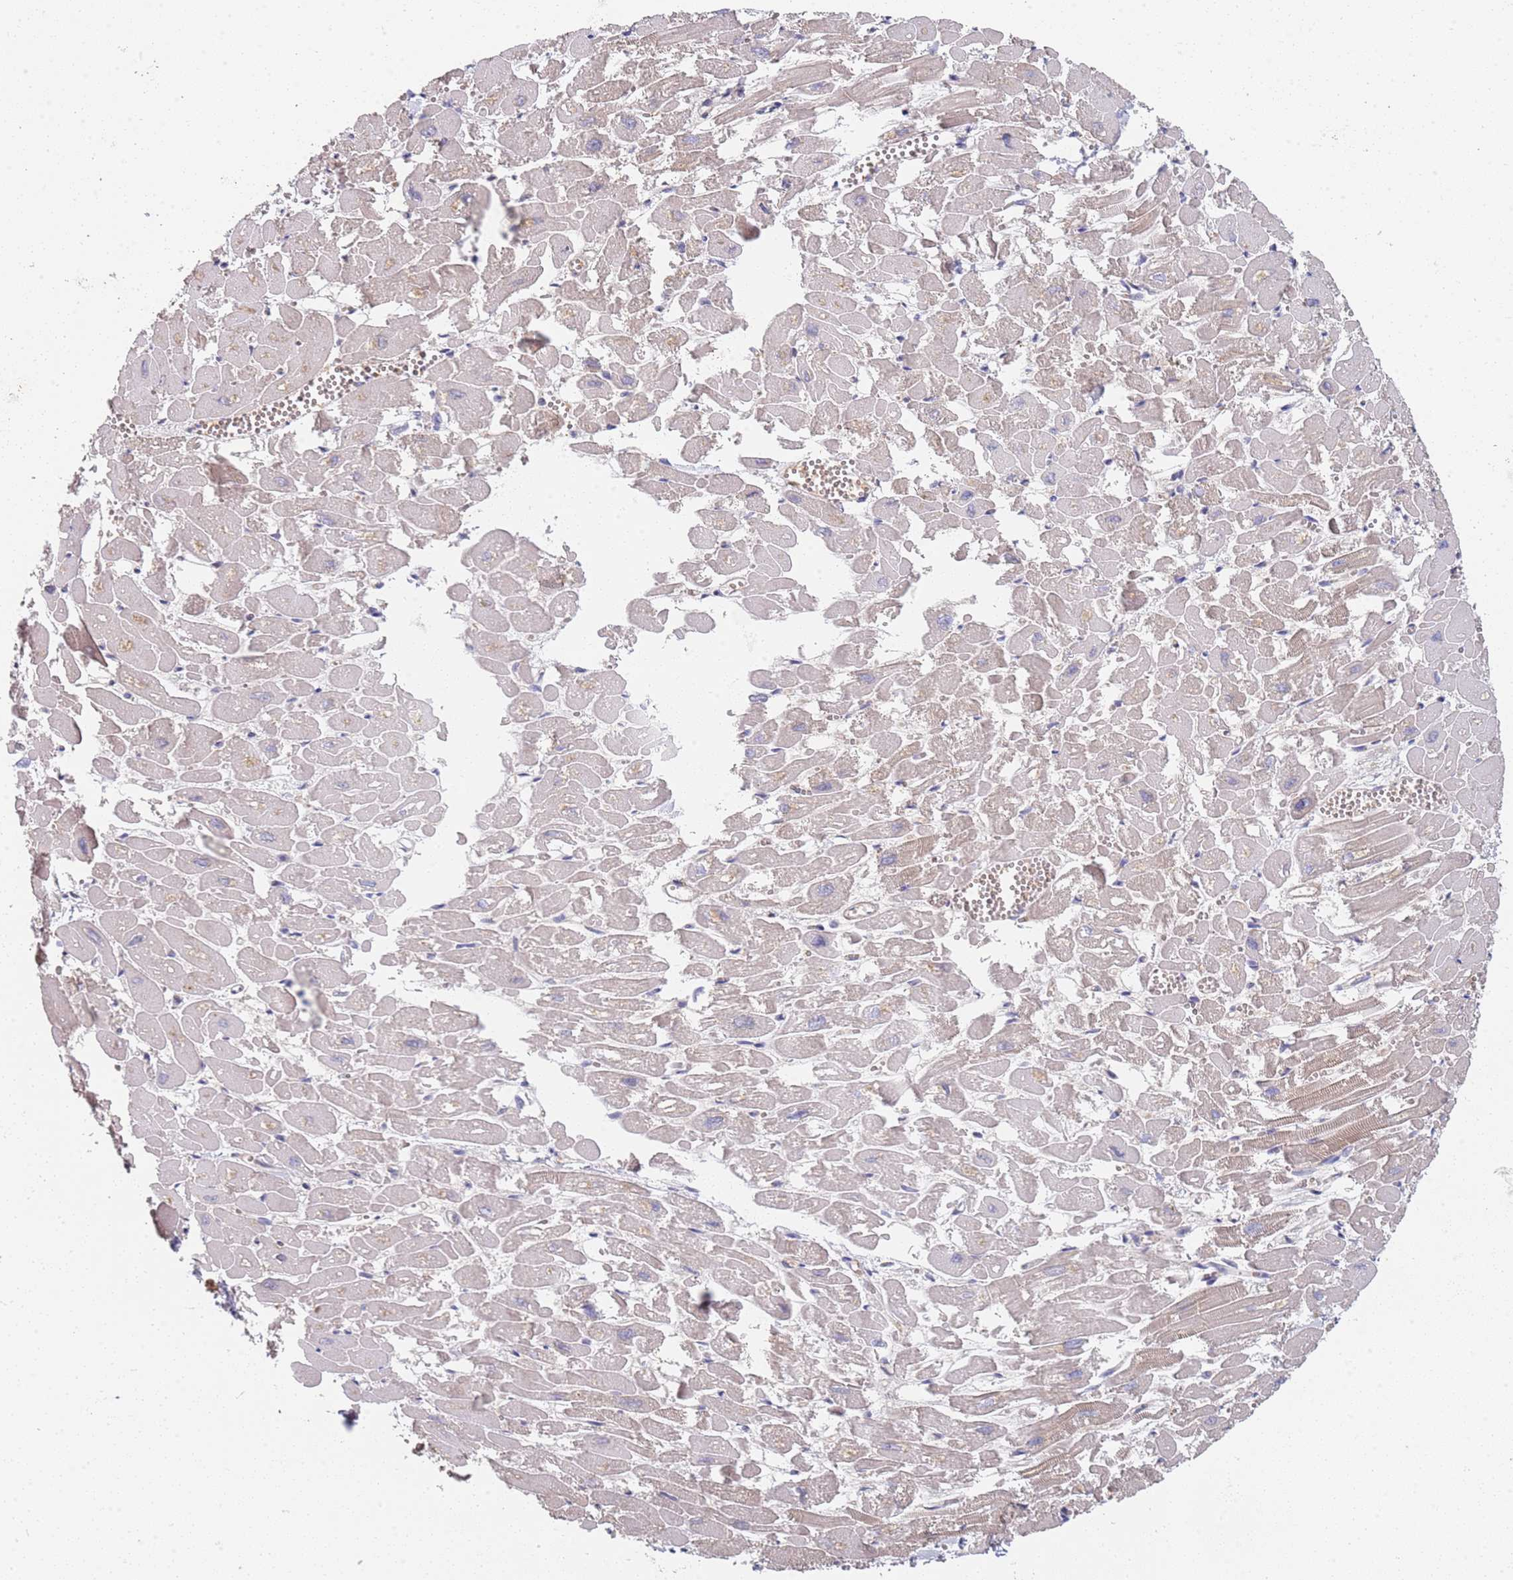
{"staining": {"intensity": "weak", "quantity": "25%-75%", "location": "cytoplasmic/membranous"}, "tissue": "heart muscle", "cell_type": "Cardiomyocytes", "image_type": "normal", "snomed": [{"axis": "morphology", "description": "Normal tissue, NOS"}, {"axis": "topography", "description": "Heart"}], "caption": "Approximately 25%-75% of cardiomyocytes in benign heart muscle reveal weak cytoplasmic/membranous protein expression as visualized by brown immunohistochemical staining.", "gene": "B4GALT4", "patient": {"sex": "male", "age": 54}}